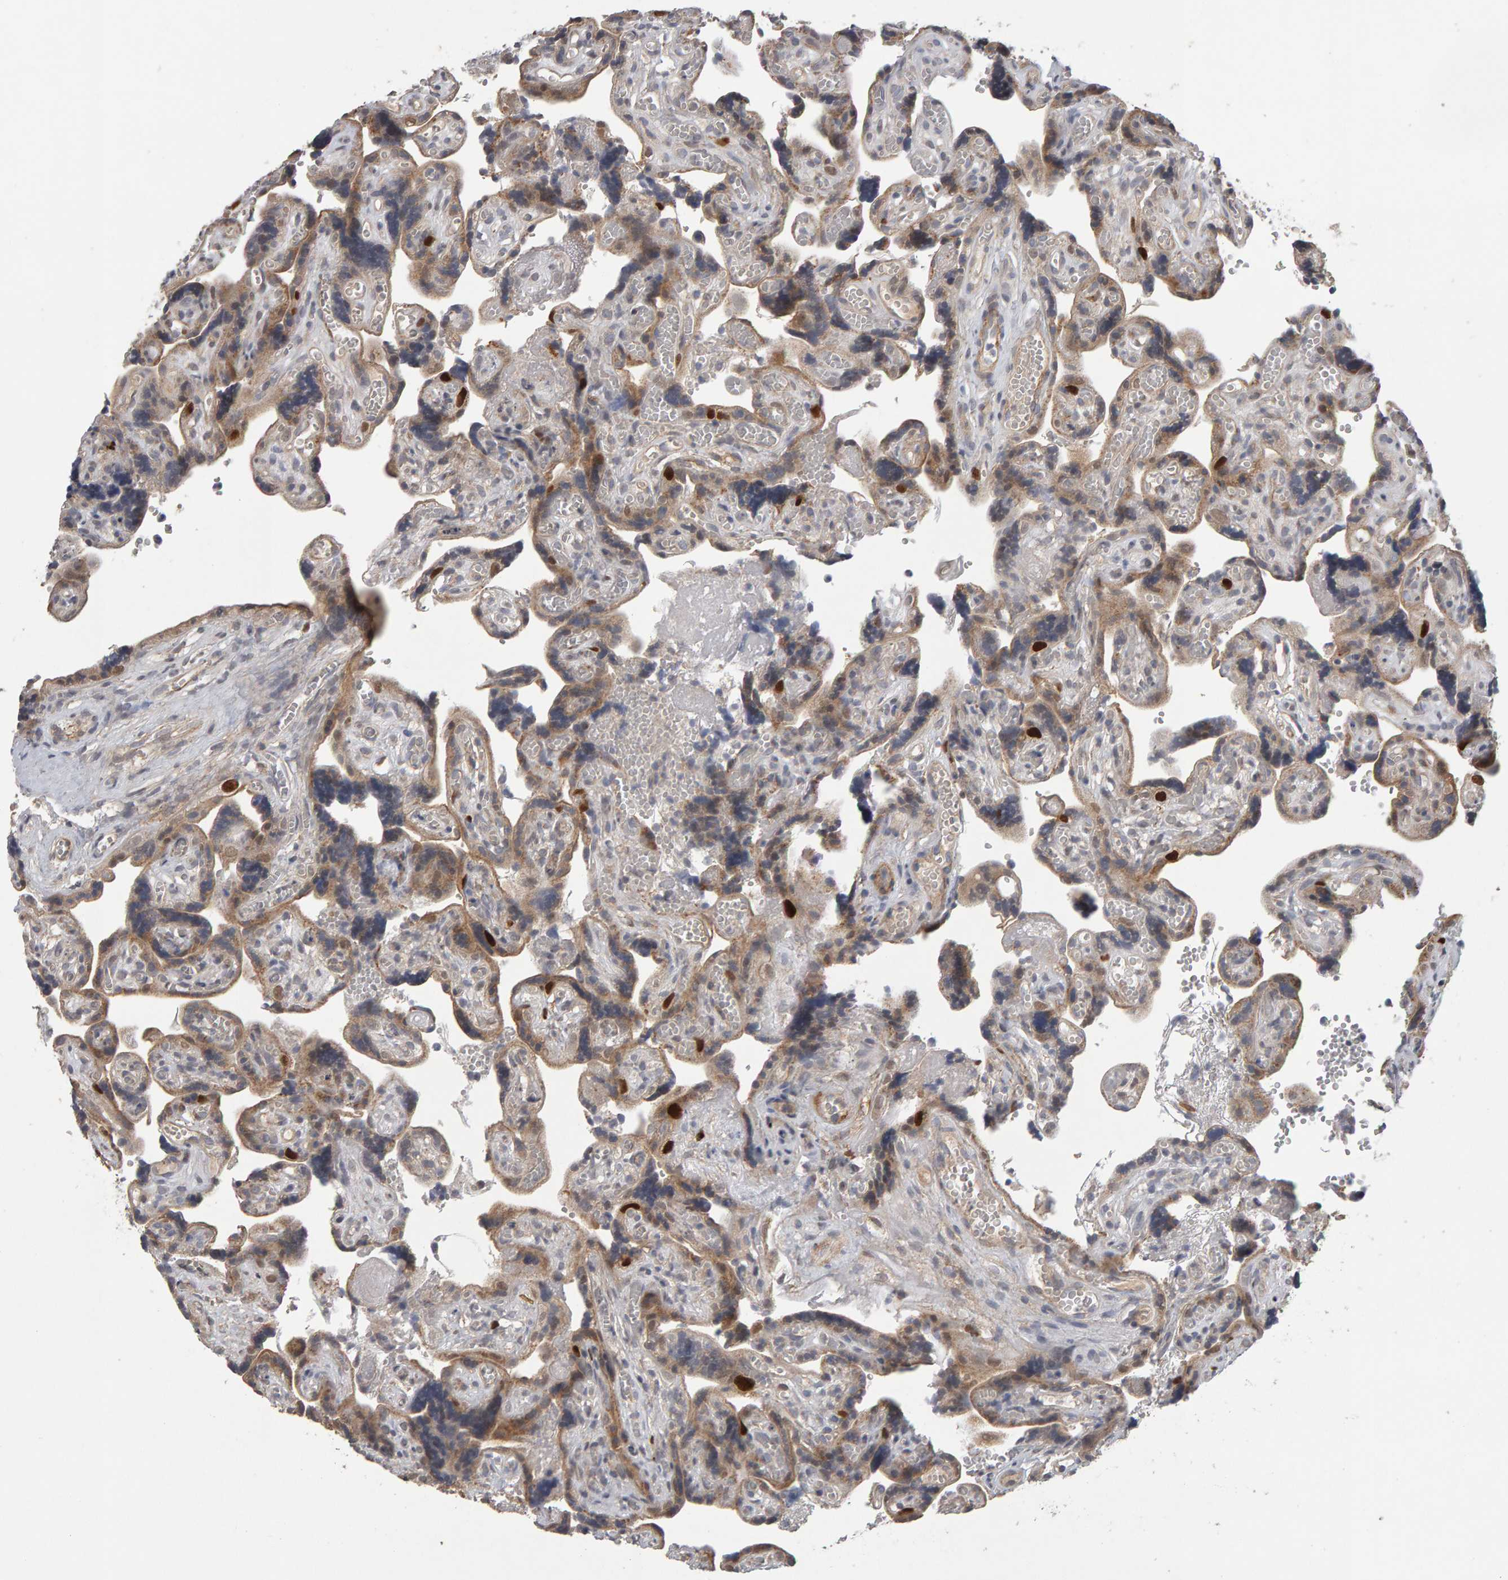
{"staining": {"intensity": "weak", "quantity": ">75%", "location": "cytoplasmic/membranous"}, "tissue": "placenta", "cell_type": "Decidual cells", "image_type": "normal", "snomed": [{"axis": "morphology", "description": "Normal tissue, NOS"}, {"axis": "topography", "description": "Placenta"}], "caption": "The immunohistochemical stain labels weak cytoplasmic/membranous staining in decidual cells of normal placenta.", "gene": "CDCA5", "patient": {"sex": "female", "age": 30}}